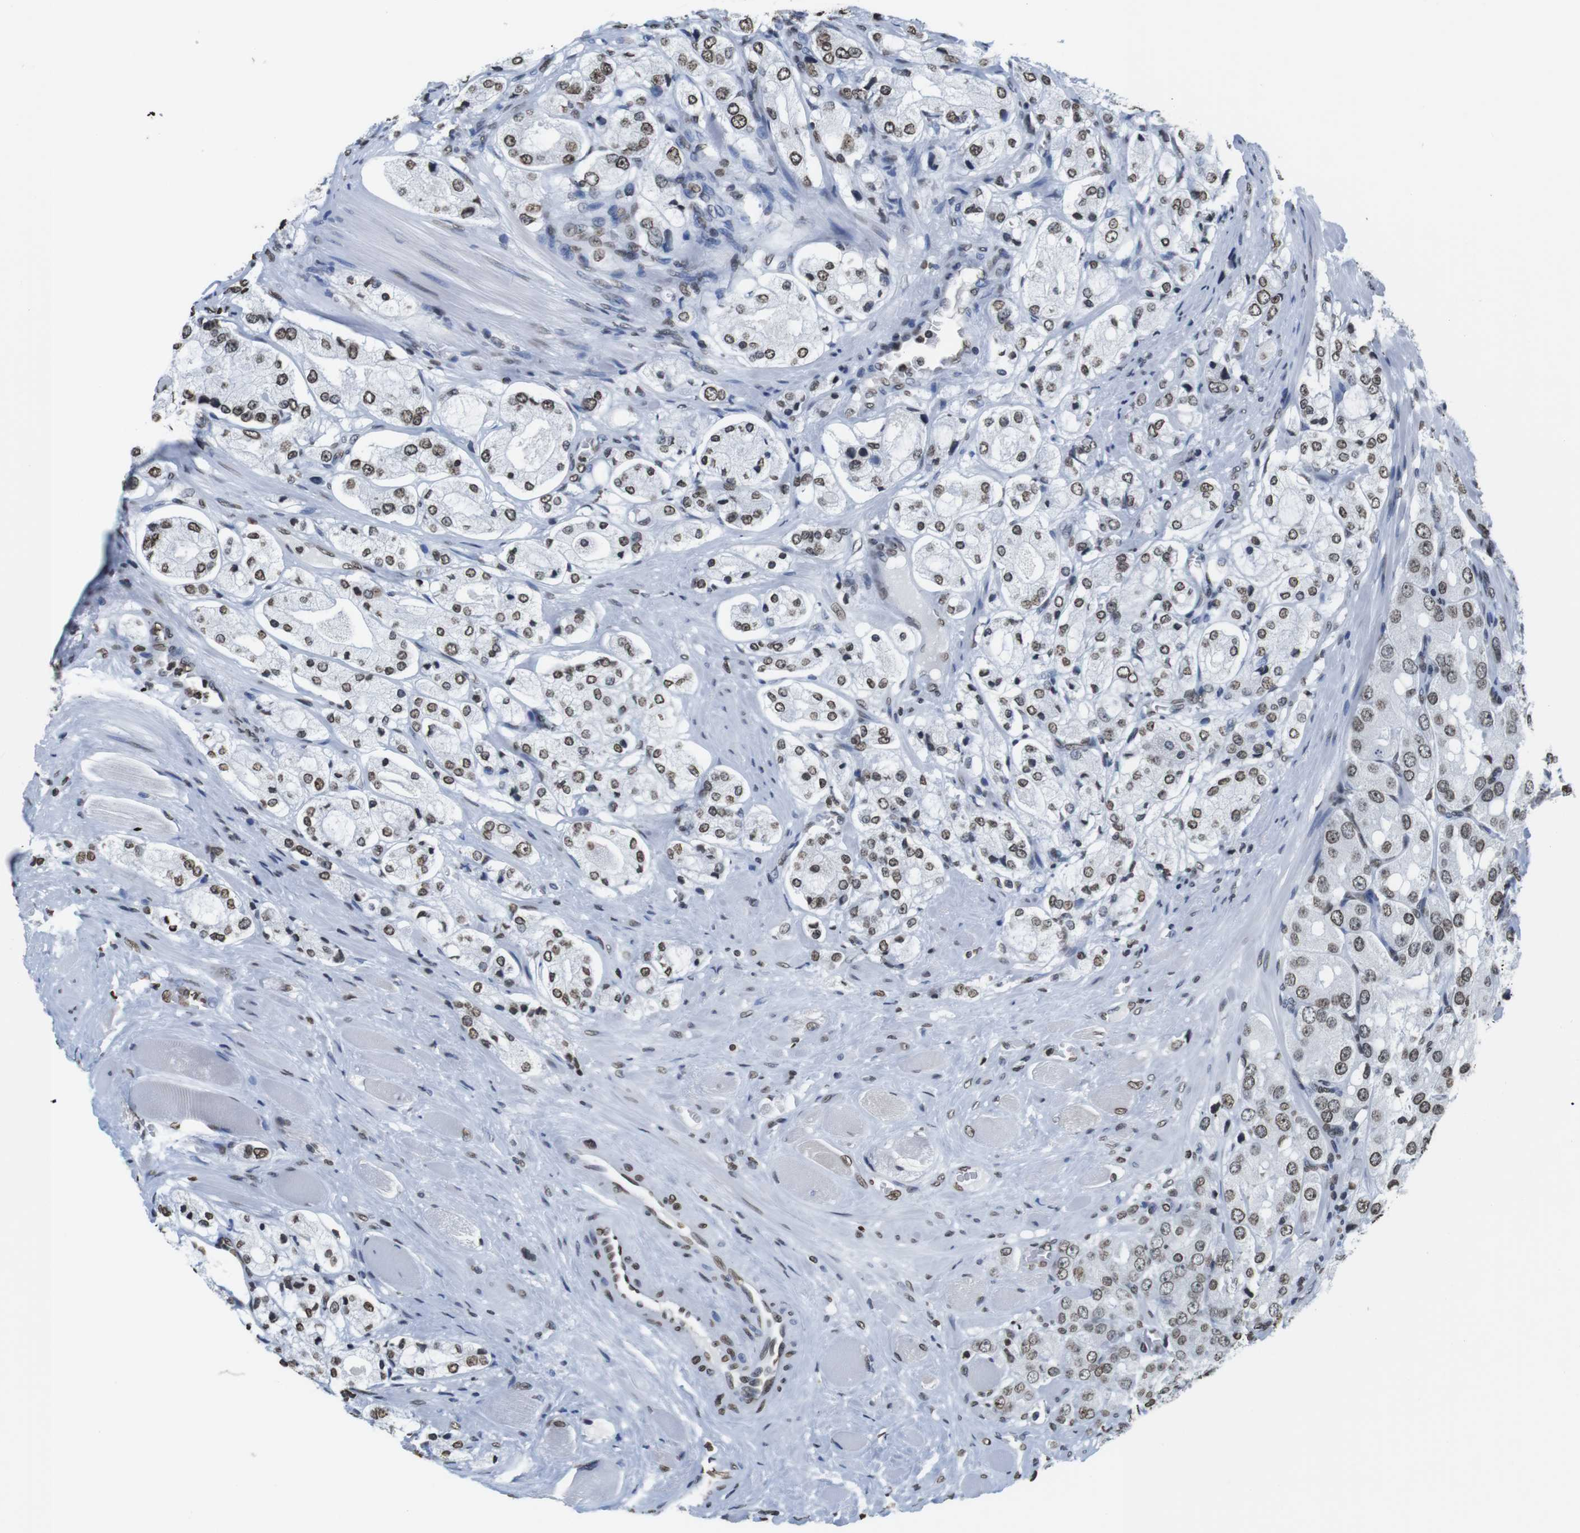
{"staining": {"intensity": "weak", "quantity": ">75%", "location": "nuclear"}, "tissue": "prostate cancer", "cell_type": "Tumor cells", "image_type": "cancer", "snomed": [{"axis": "morphology", "description": "Adenocarcinoma, High grade"}, {"axis": "topography", "description": "Prostate"}], "caption": "A brown stain highlights weak nuclear staining of a protein in human prostate high-grade adenocarcinoma tumor cells.", "gene": "BSX", "patient": {"sex": "male", "age": 65}}